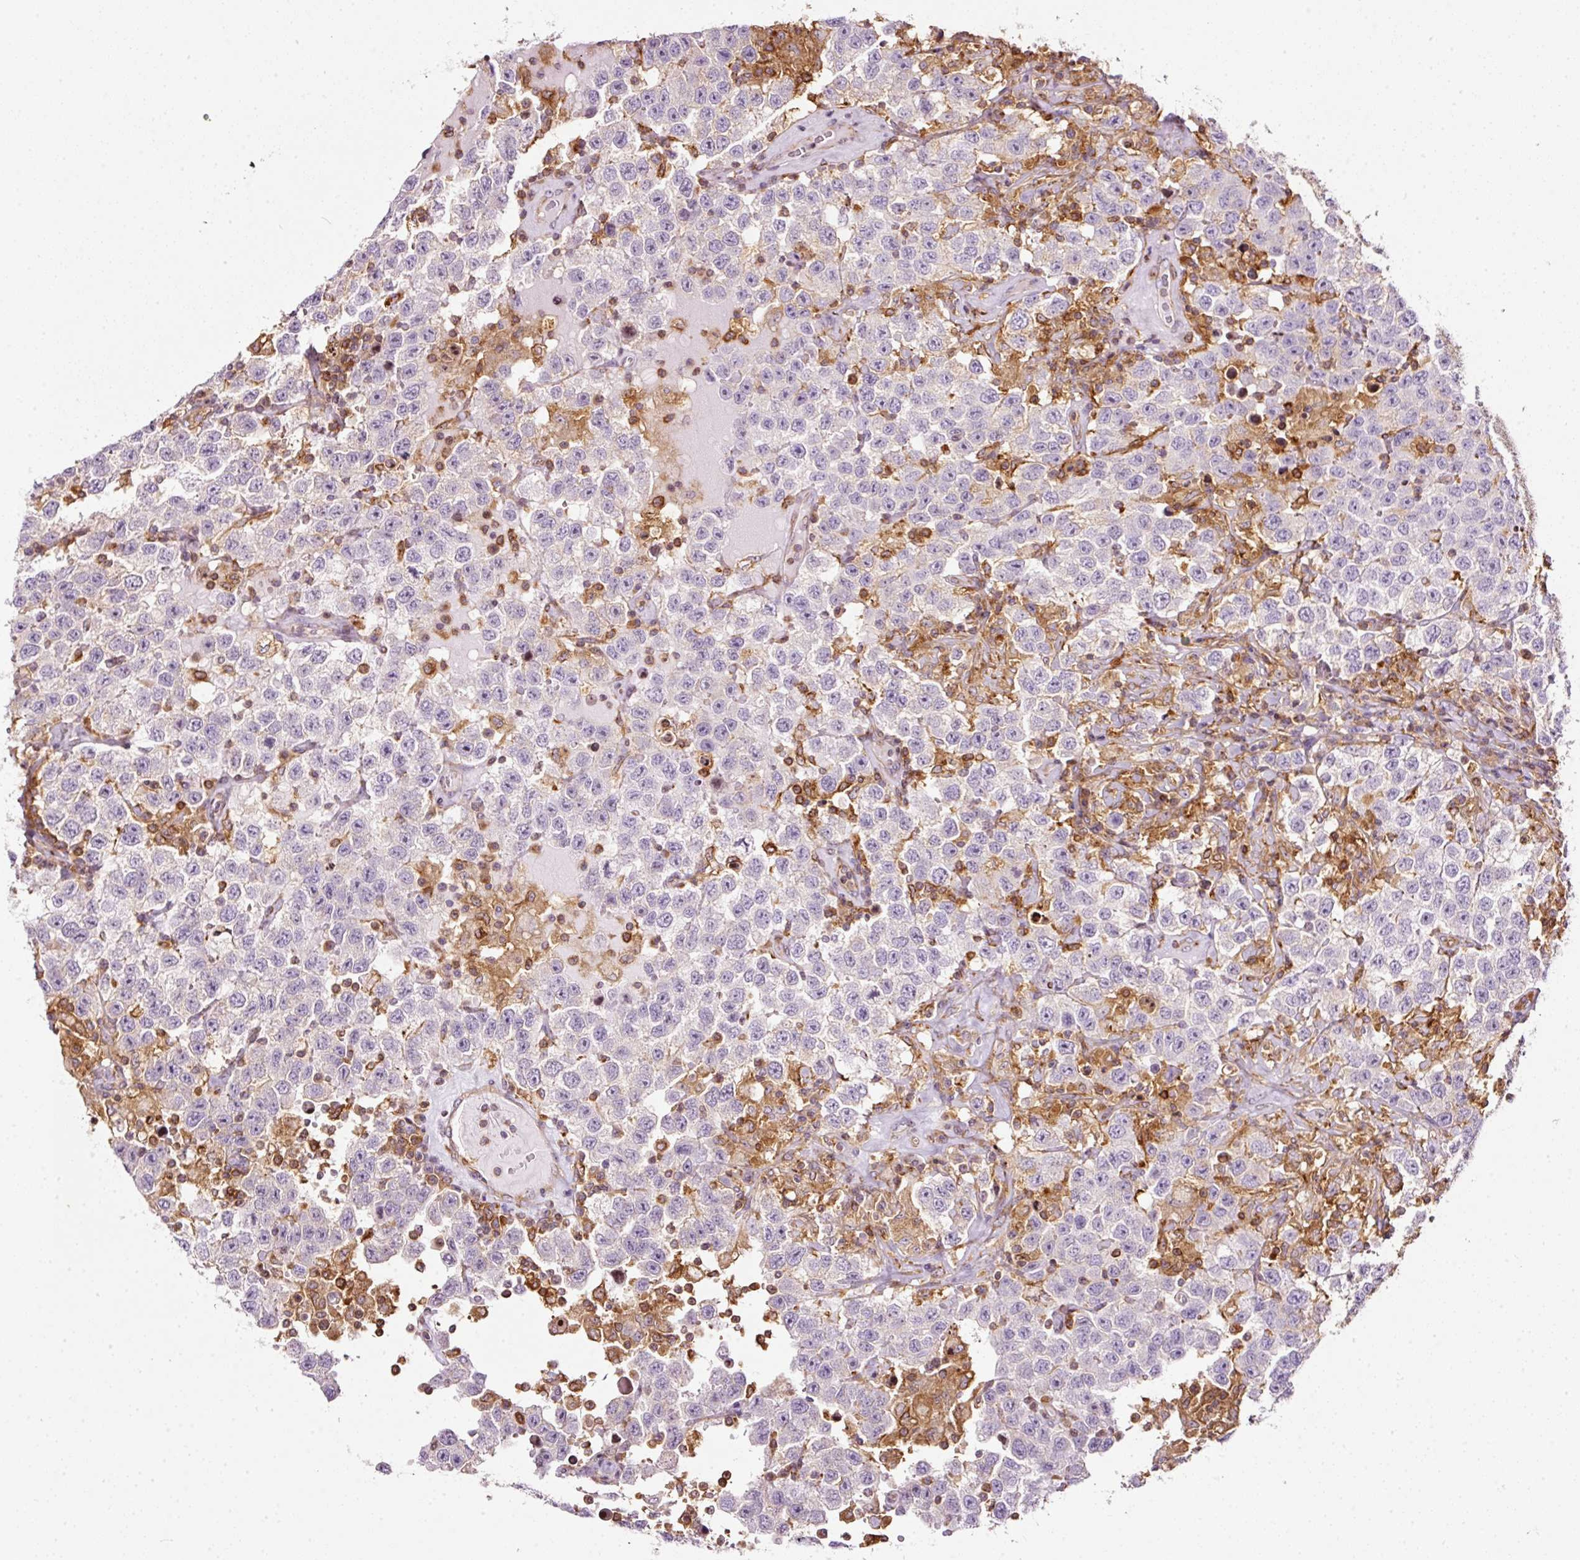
{"staining": {"intensity": "negative", "quantity": "none", "location": "none"}, "tissue": "testis cancer", "cell_type": "Tumor cells", "image_type": "cancer", "snomed": [{"axis": "morphology", "description": "Seminoma, NOS"}, {"axis": "topography", "description": "Testis"}], "caption": "IHC image of seminoma (testis) stained for a protein (brown), which reveals no staining in tumor cells.", "gene": "SCNM1", "patient": {"sex": "male", "age": 41}}